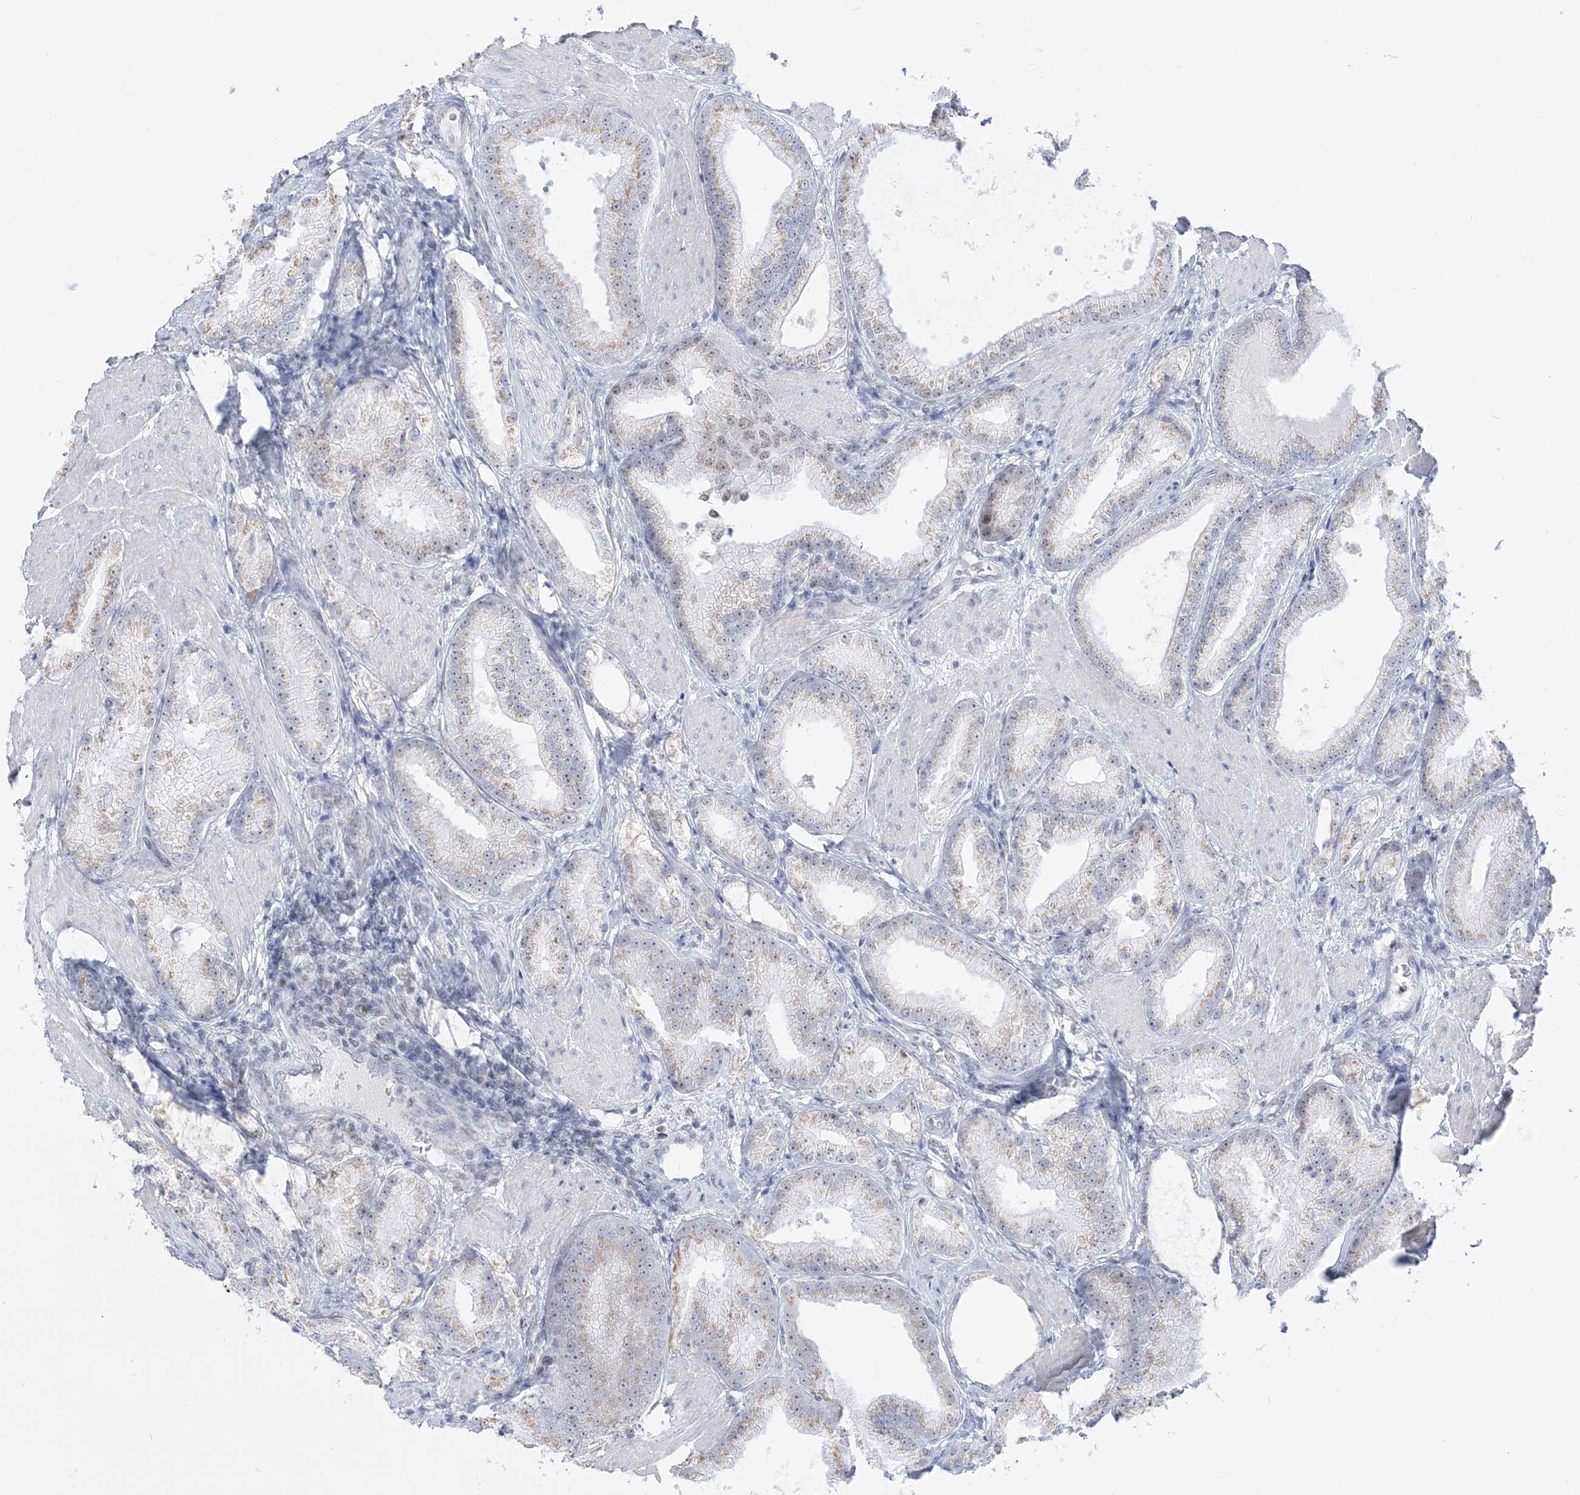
{"staining": {"intensity": "weak", "quantity": ">75%", "location": "cytoplasmic/membranous"}, "tissue": "prostate cancer", "cell_type": "Tumor cells", "image_type": "cancer", "snomed": [{"axis": "morphology", "description": "Adenocarcinoma, Low grade"}, {"axis": "topography", "description": "Prostate"}], "caption": "A brown stain highlights weak cytoplasmic/membranous positivity of a protein in human prostate adenocarcinoma (low-grade) tumor cells. Using DAB (brown) and hematoxylin (blue) stains, captured at high magnification using brightfield microscopy.", "gene": "DDX21", "patient": {"sex": "male", "age": 67}}